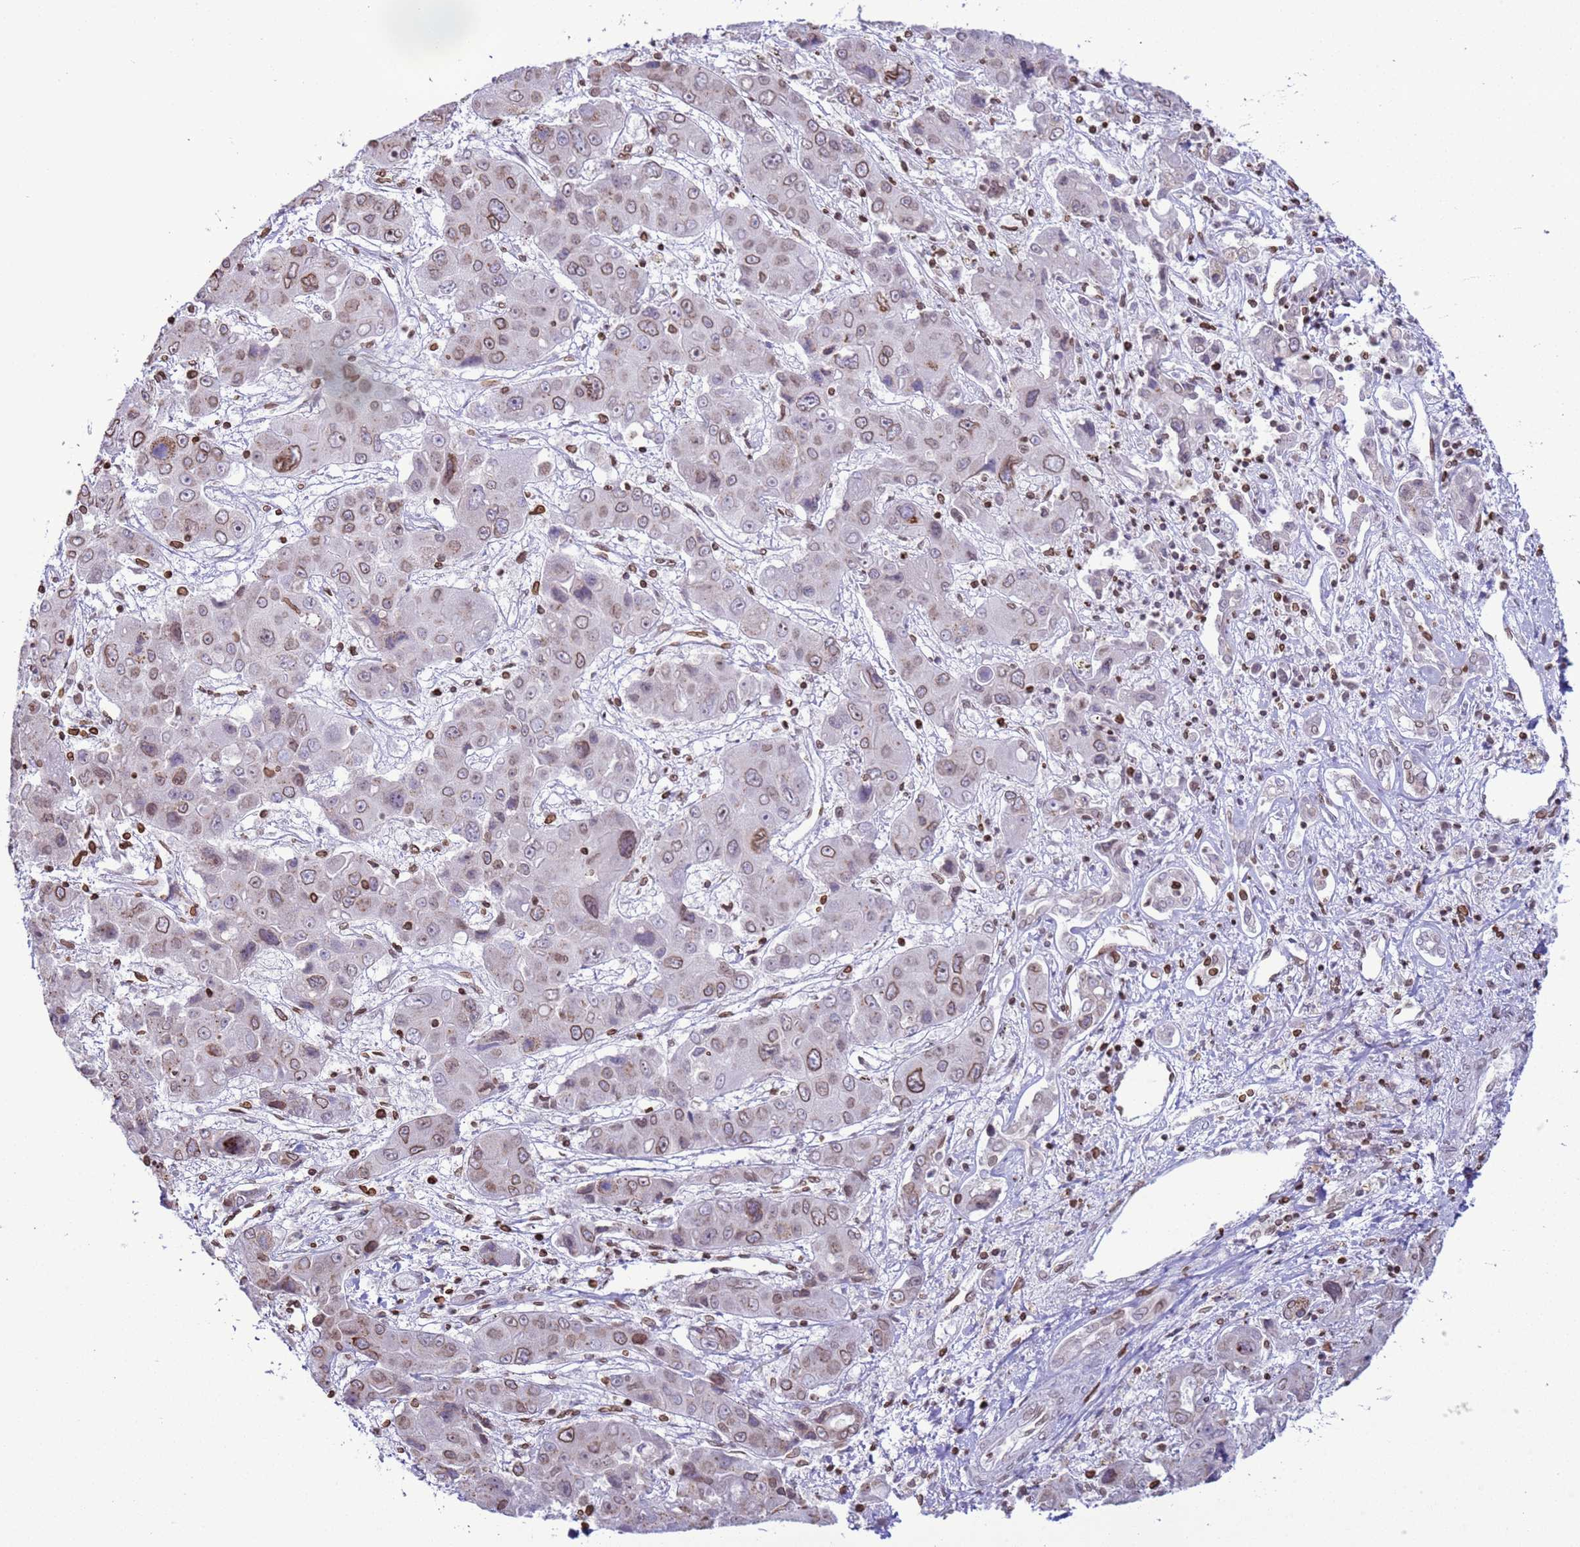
{"staining": {"intensity": "moderate", "quantity": ">75%", "location": "cytoplasmic/membranous,nuclear"}, "tissue": "liver cancer", "cell_type": "Tumor cells", "image_type": "cancer", "snomed": [{"axis": "morphology", "description": "Cholangiocarcinoma"}, {"axis": "topography", "description": "Liver"}], "caption": "Protein expression analysis of liver cholangiocarcinoma reveals moderate cytoplasmic/membranous and nuclear positivity in about >75% of tumor cells. (DAB (3,3'-diaminobenzidine) IHC with brightfield microscopy, high magnification).", "gene": "DHX37", "patient": {"sex": "male", "age": 67}}